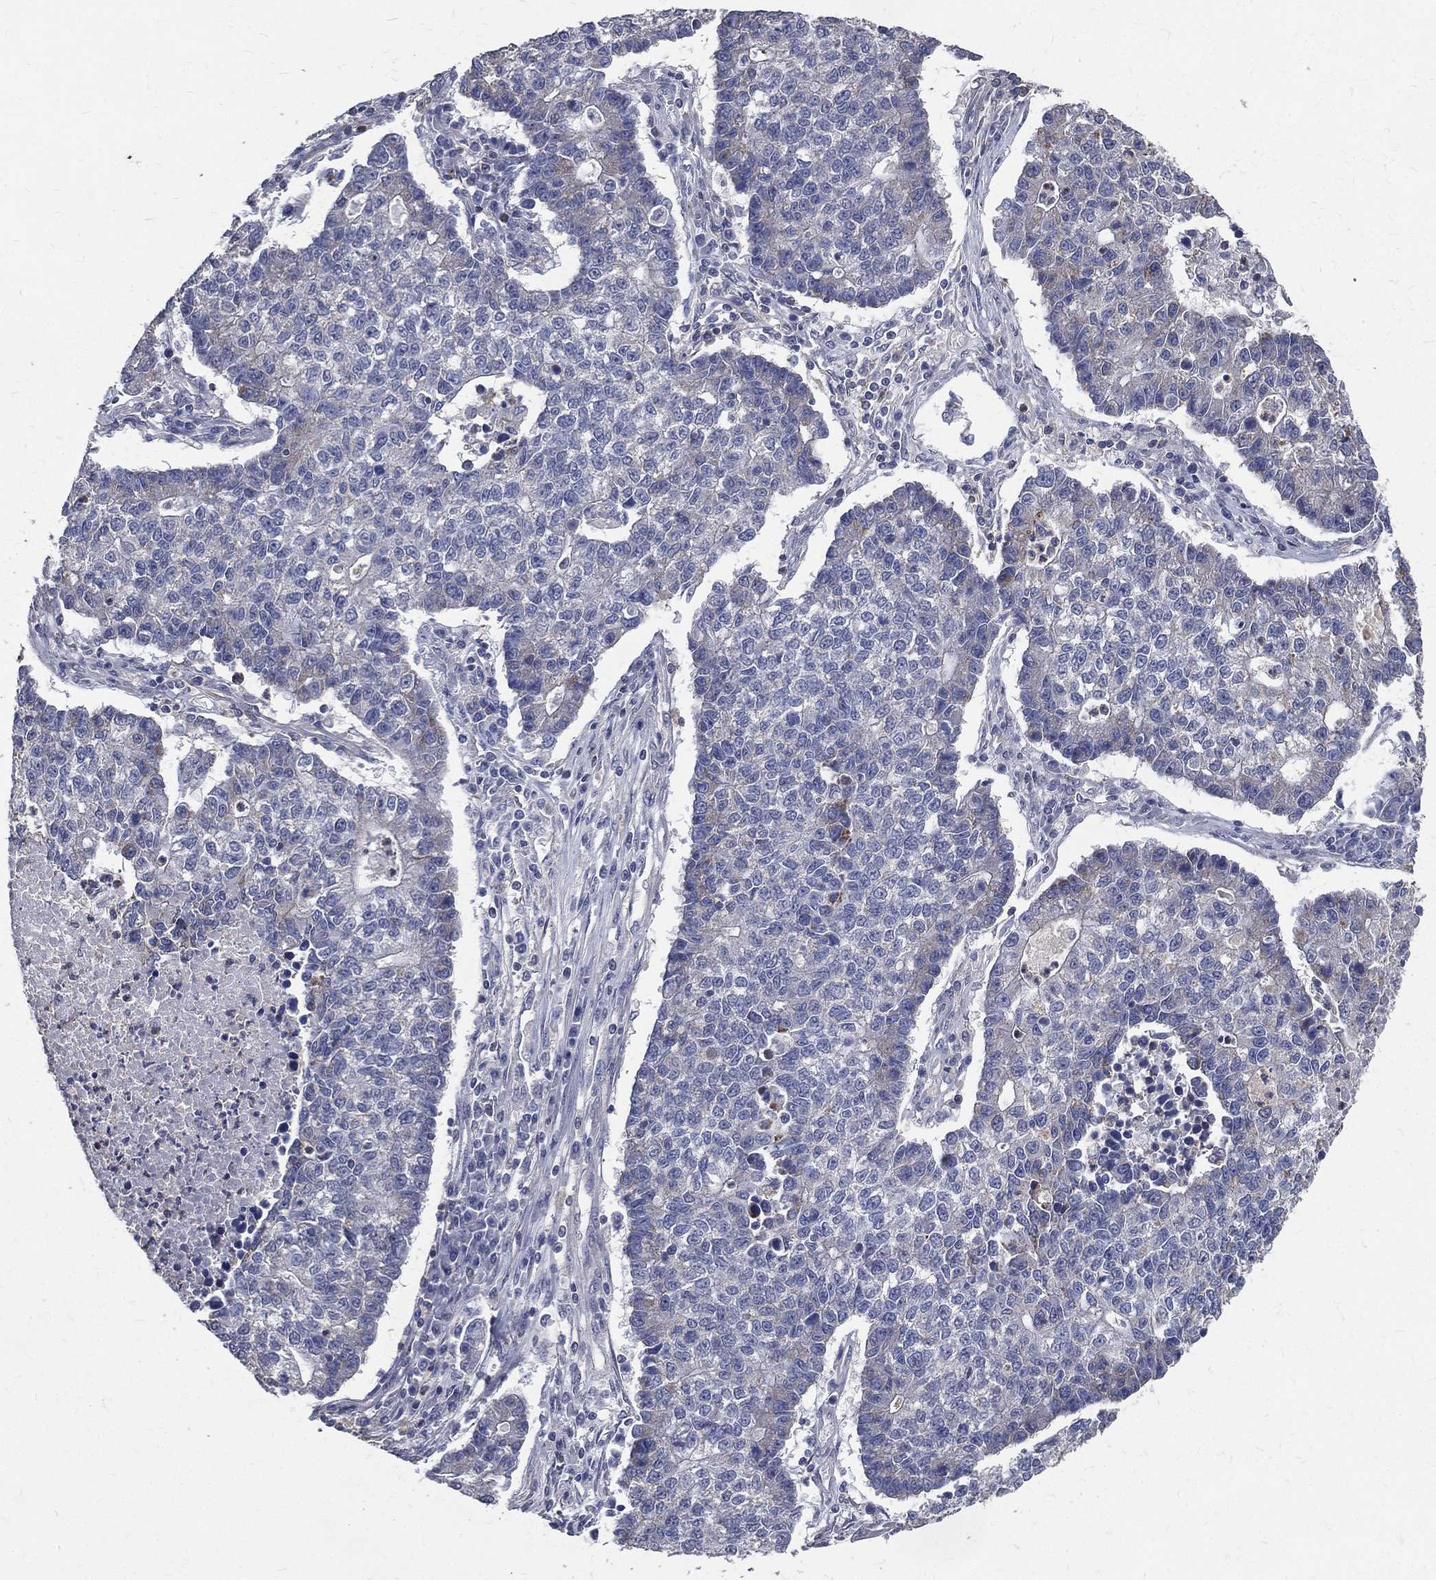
{"staining": {"intensity": "negative", "quantity": "none", "location": "none"}, "tissue": "lung cancer", "cell_type": "Tumor cells", "image_type": "cancer", "snomed": [{"axis": "morphology", "description": "Adenocarcinoma, NOS"}, {"axis": "topography", "description": "Lung"}], "caption": "Tumor cells show no significant staining in lung cancer (adenocarcinoma).", "gene": "SERPINB2", "patient": {"sex": "male", "age": 57}}